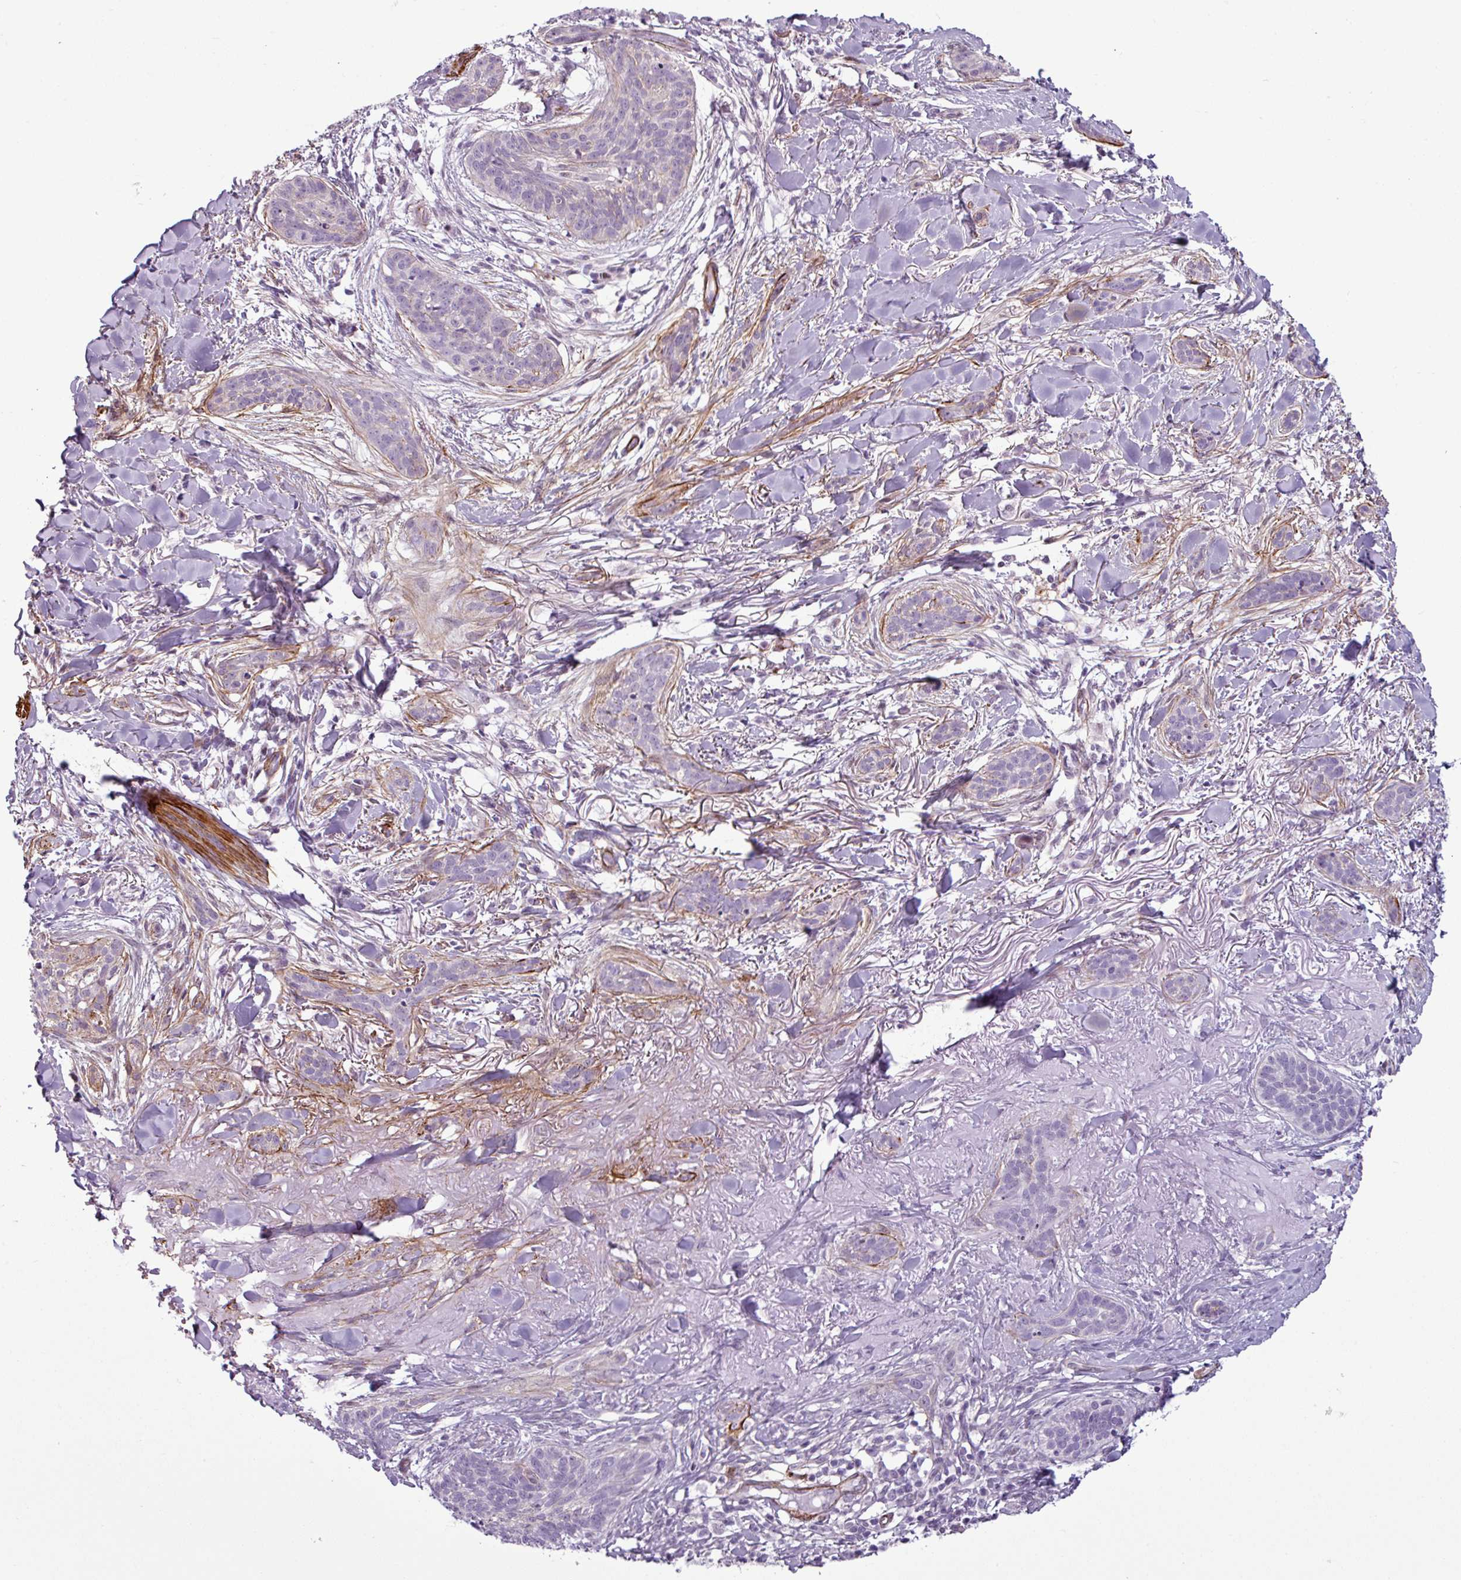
{"staining": {"intensity": "moderate", "quantity": "<25%", "location": "cytoplasmic/membranous"}, "tissue": "skin cancer", "cell_type": "Tumor cells", "image_type": "cancer", "snomed": [{"axis": "morphology", "description": "Basal cell carcinoma"}, {"axis": "topography", "description": "Skin"}], "caption": "Human basal cell carcinoma (skin) stained for a protein (brown) displays moderate cytoplasmic/membranous positive staining in about <25% of tumor cells.", "gene": "ATP10A", "patient": {"sex": "male", "age": 52}}